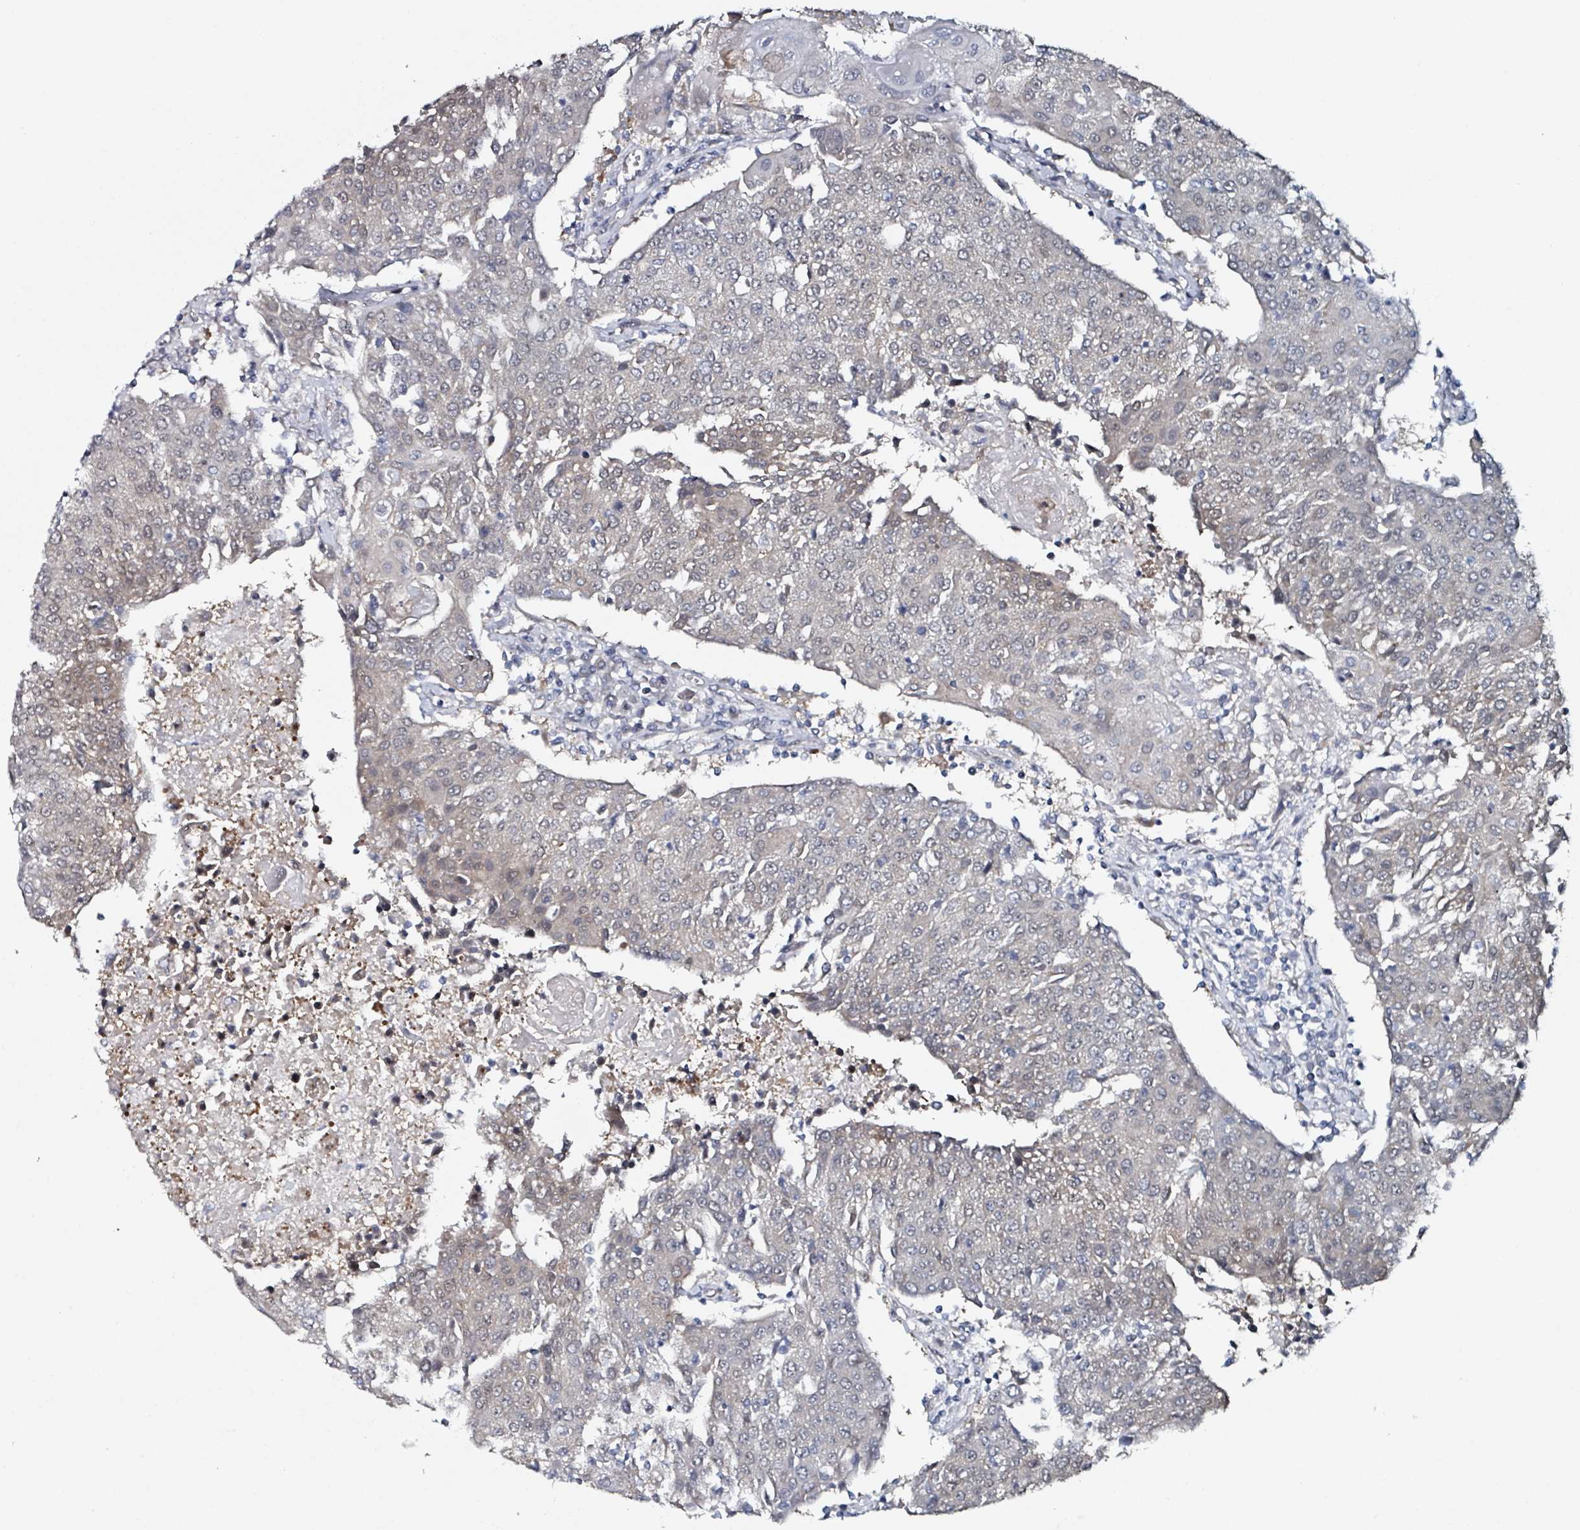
{"staining": {"intensity": "weak", "quantity": "<25%", "location": "nuclear"}, "tissue": "urothelial cancer", "cell_type": "Tumor cells", "image_type": "cancer", "snomed": [{"axis": "morphology", "description": "Urothelial carcinoma, High grade"}, {"axis": "topography", "description": "Urinary bladder"}], "caption": "Immunohistochemical staining of human urothelial cancer shows no significant staining in tumor cells. (DAB IHC with hematoxylin counter stain).", "gene": "B3GAT3", "patient": {"sex": "female", "age": 85}}